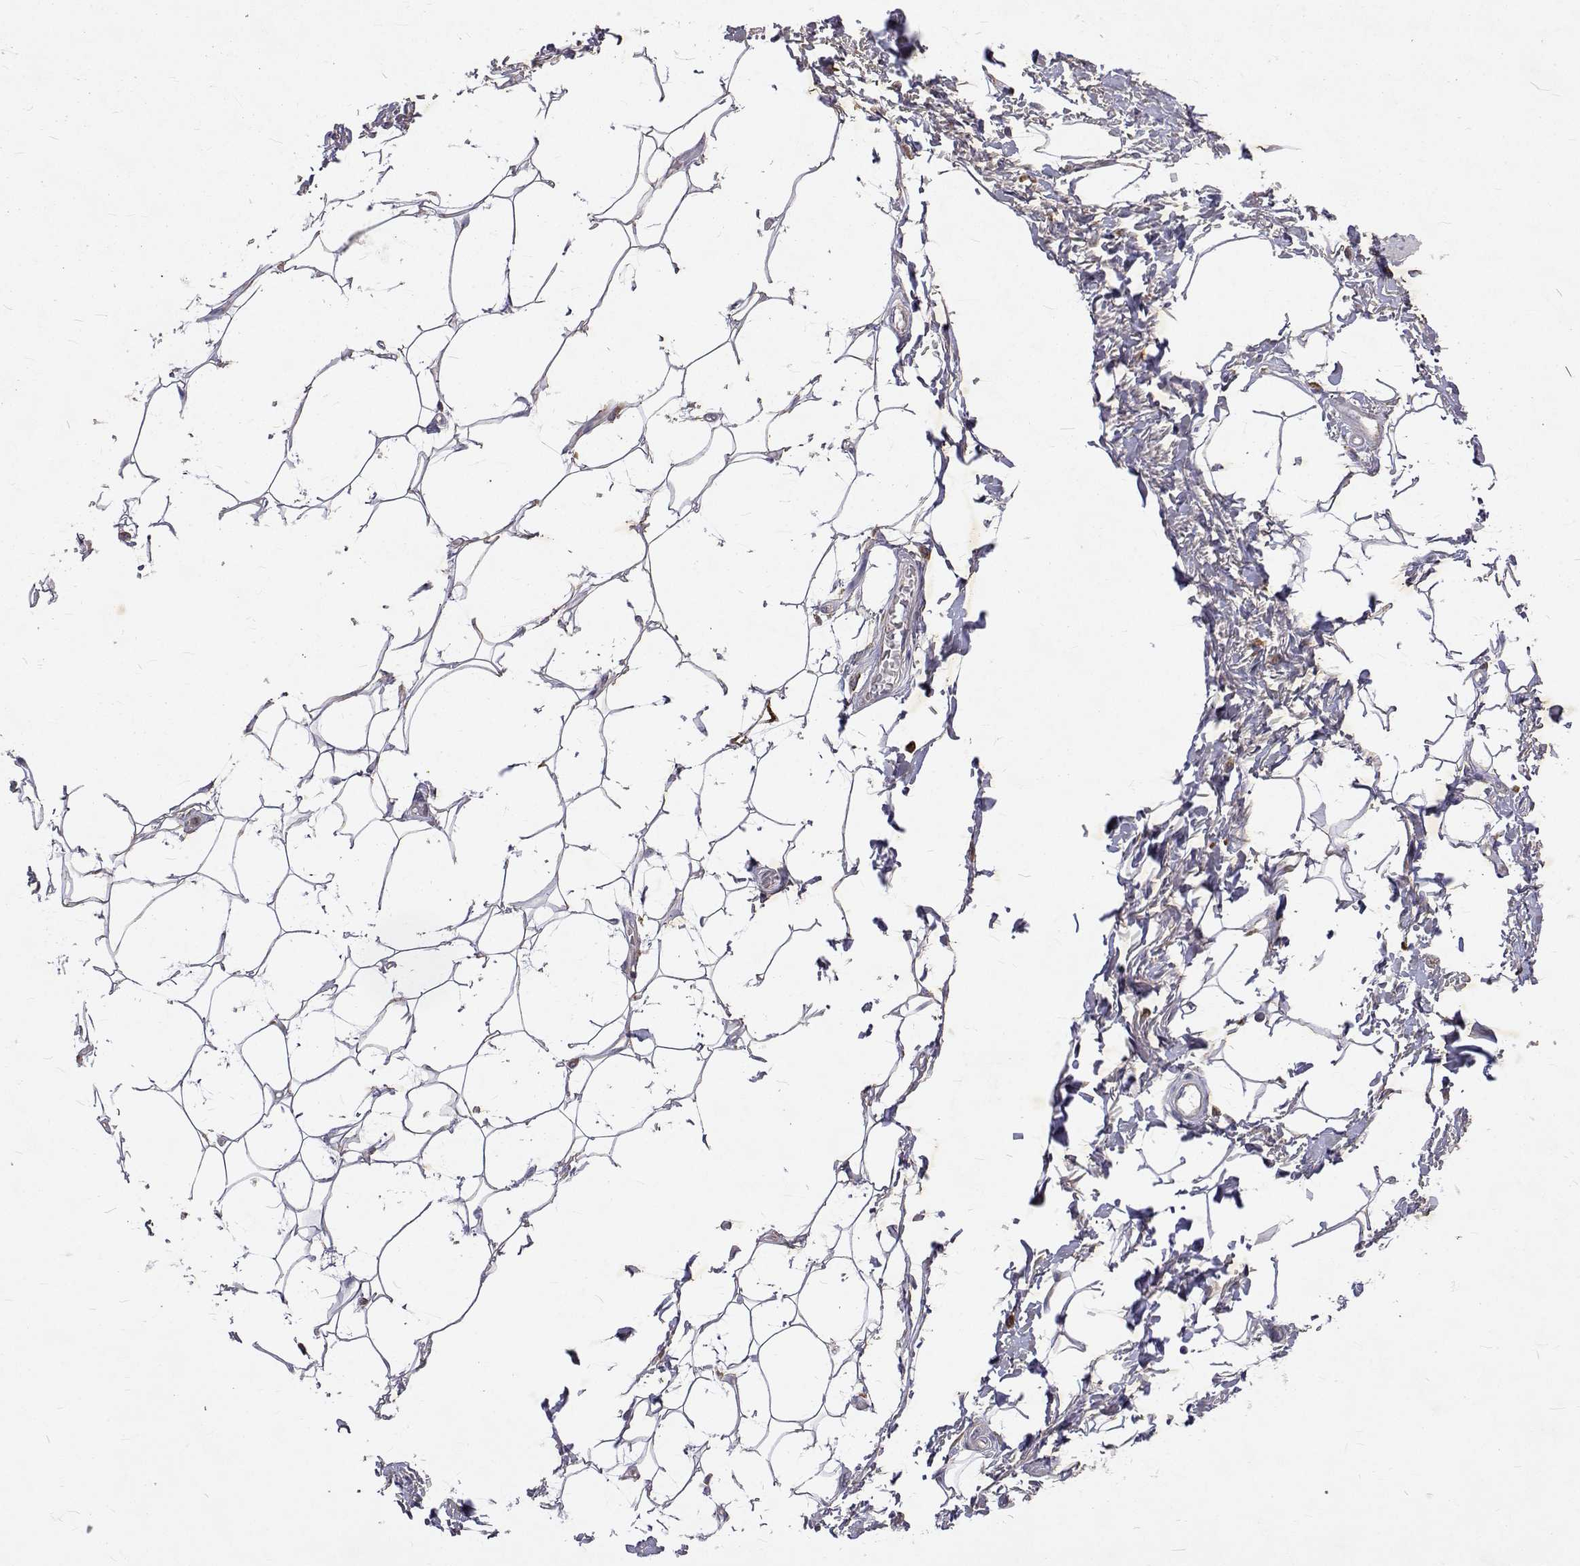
{"staining": {"intensity": "moderate", "quantity": "25%-75%", "location": "cytoplasmic/membranous"}, "tissue": "adipose tissue", "cell_type": "Adipocytes", "image_type": "normal", "snomed": [{"axis": "morphology", "description": "Normal tissue, NOS"}, {"axis": "topography", "description": "Peripheral nerve tissue"}], "caption": "This is a histology image of immunohistochemistry staining of benign adipose tissue, which shows moderate staining in the cytoplasmic/membranous of adipocytes.", "gene": "ALKBH8", "patient": {"sex": "male", "age": 51}}